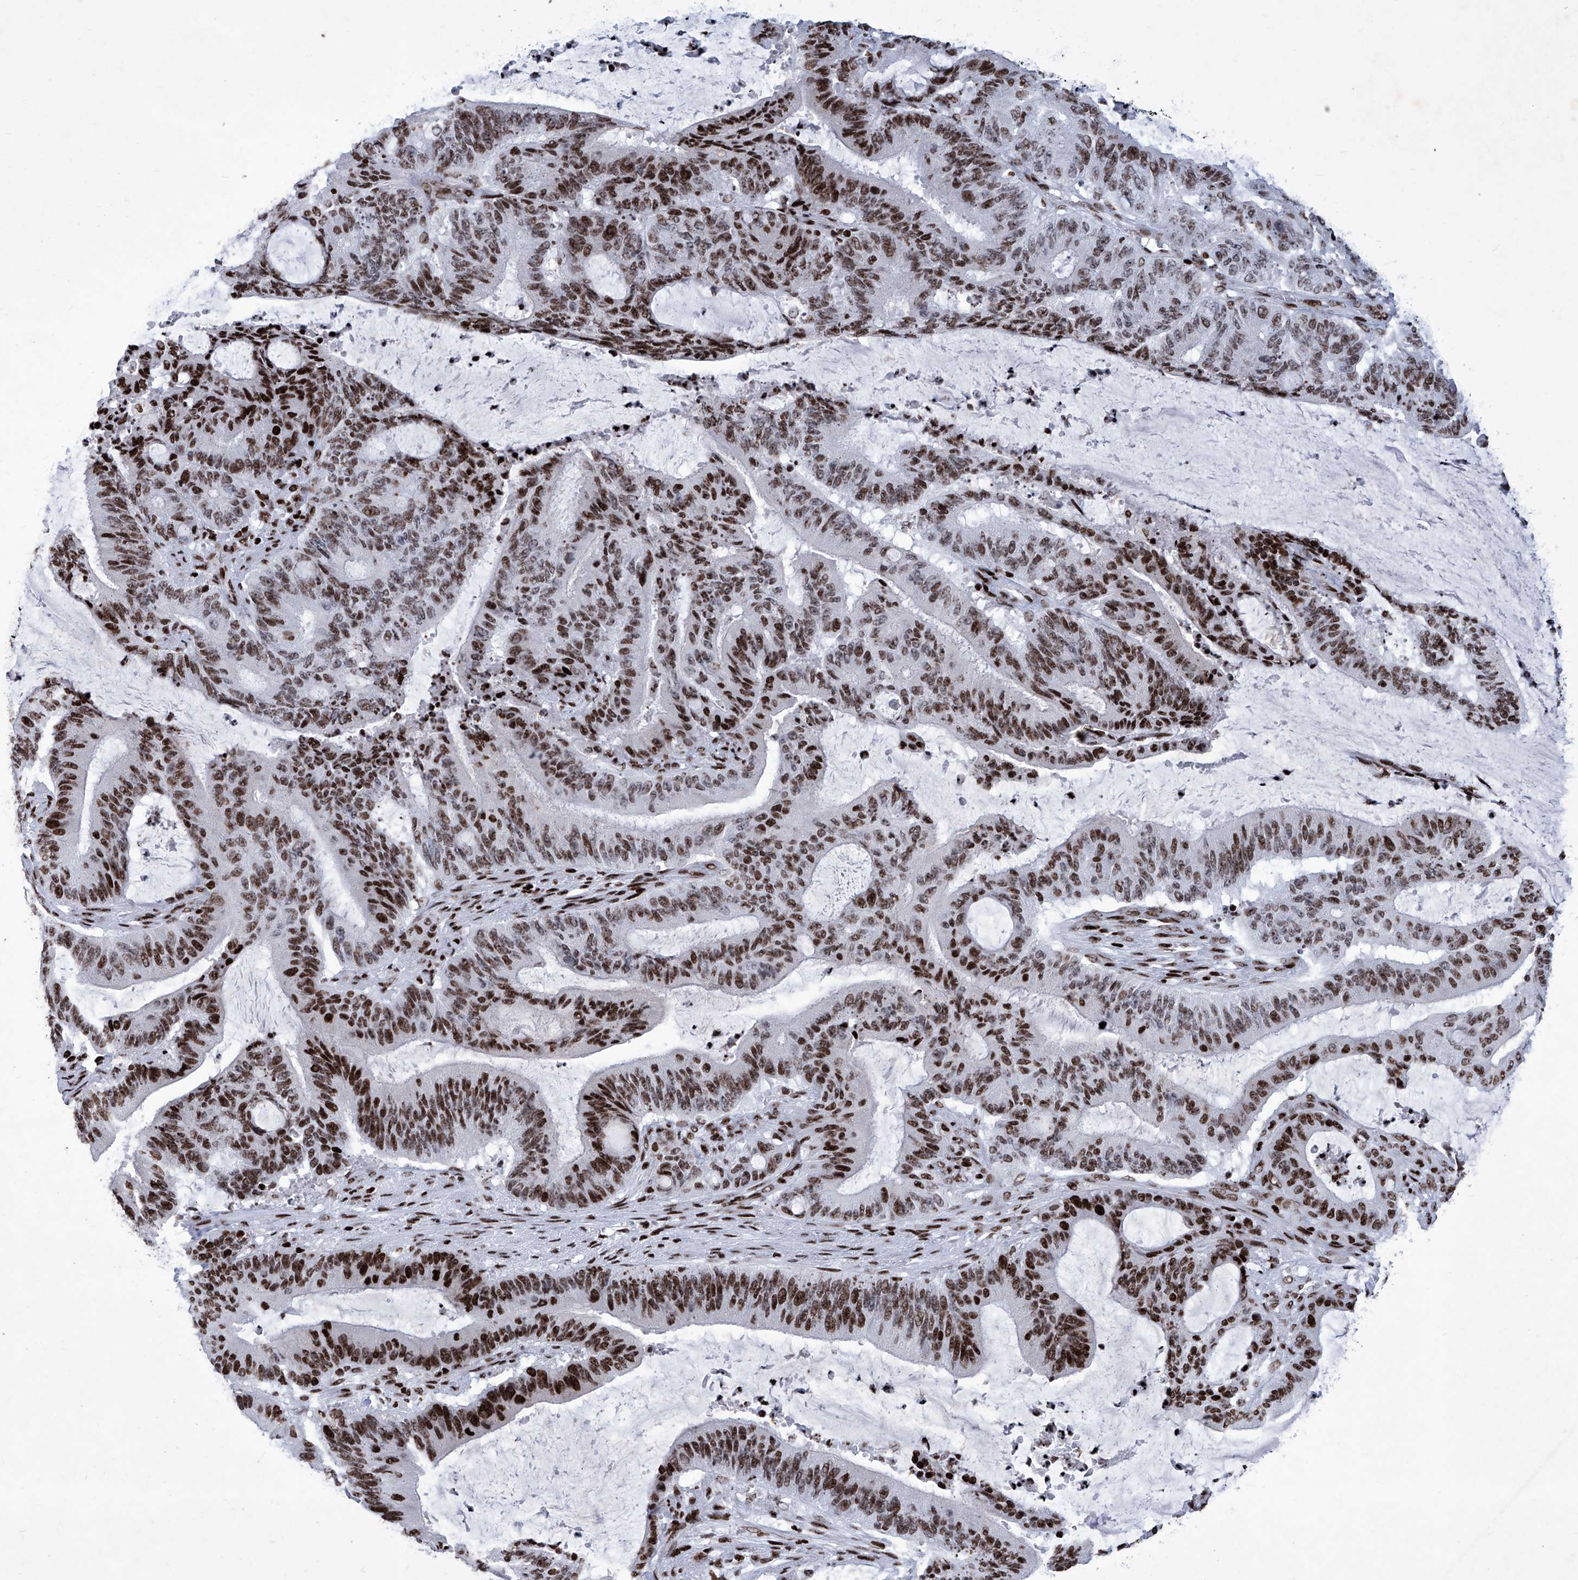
{"staining": {"intensity": "strong", "quantity": ">75%", "location": "nuclear"}, "tissue": "liver cancer", "cell_type": "Tumor cells", "image_type": "cancer", "snomed": [{"axis": "morphology", "description": "Normal tissue, NOS"}, {"axis": "morphology", "description": "Cholangiocarcinoma"}, {"axis": "topography", "description": "Liver"}, {"axis": "topography", "description": "Peripheral nerve tissue"}], "caption": "Immunohistochemistry (DAB (3,3'-diaminobenzidine)) staining of liver cholangiocarcinoma exhibits strong nuclear protein staining in about >75% of tumor cells. (DAB = brown stain, brightfield microscopy at high magnification).", "gene": "HEY2", "patient": {"sex": "female", "age": 73}}